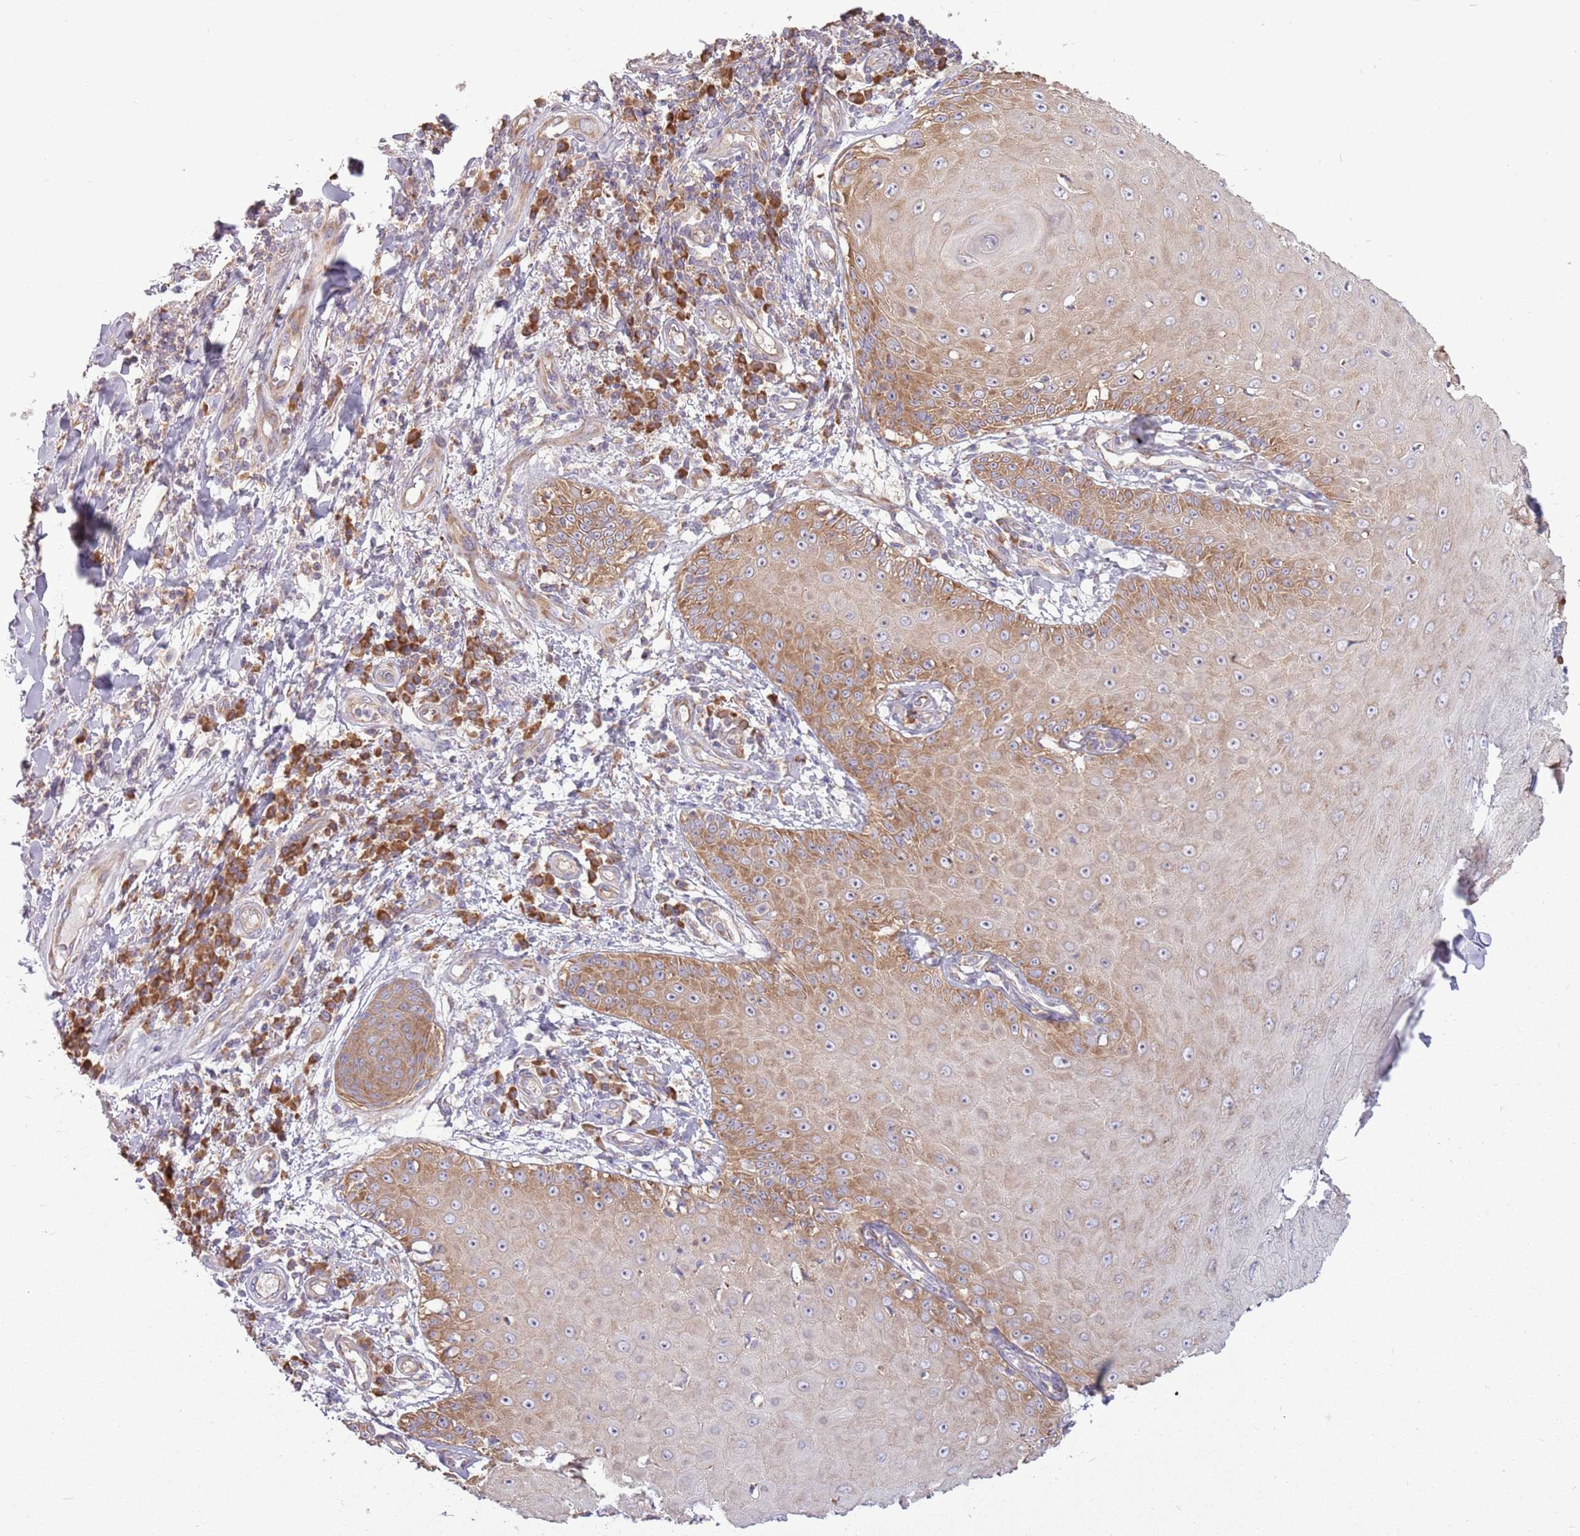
{"staining": {"intensity": "moderate", "quantity": ">75%", "location": "cytoplasmic/membranous"}, "tissue": "skin cancer", "cell_type": "Tumor cells", "image_type": "cancer", "snomed": [{"axis": "morphology", "description": "Squamous cell carcinoma, NOS"}, {"axis": "topography", "description": "Skin"}], "caption": "Squamous cell carcinoma (skin) stained with immunohistochemistry (IHC) reveals moderate cytoplasmic/membranous staining in approximately >75% of tumor cells.", "gene": "RPL17-C18orf32", "patient": {"sex": "male", "age": 70}}